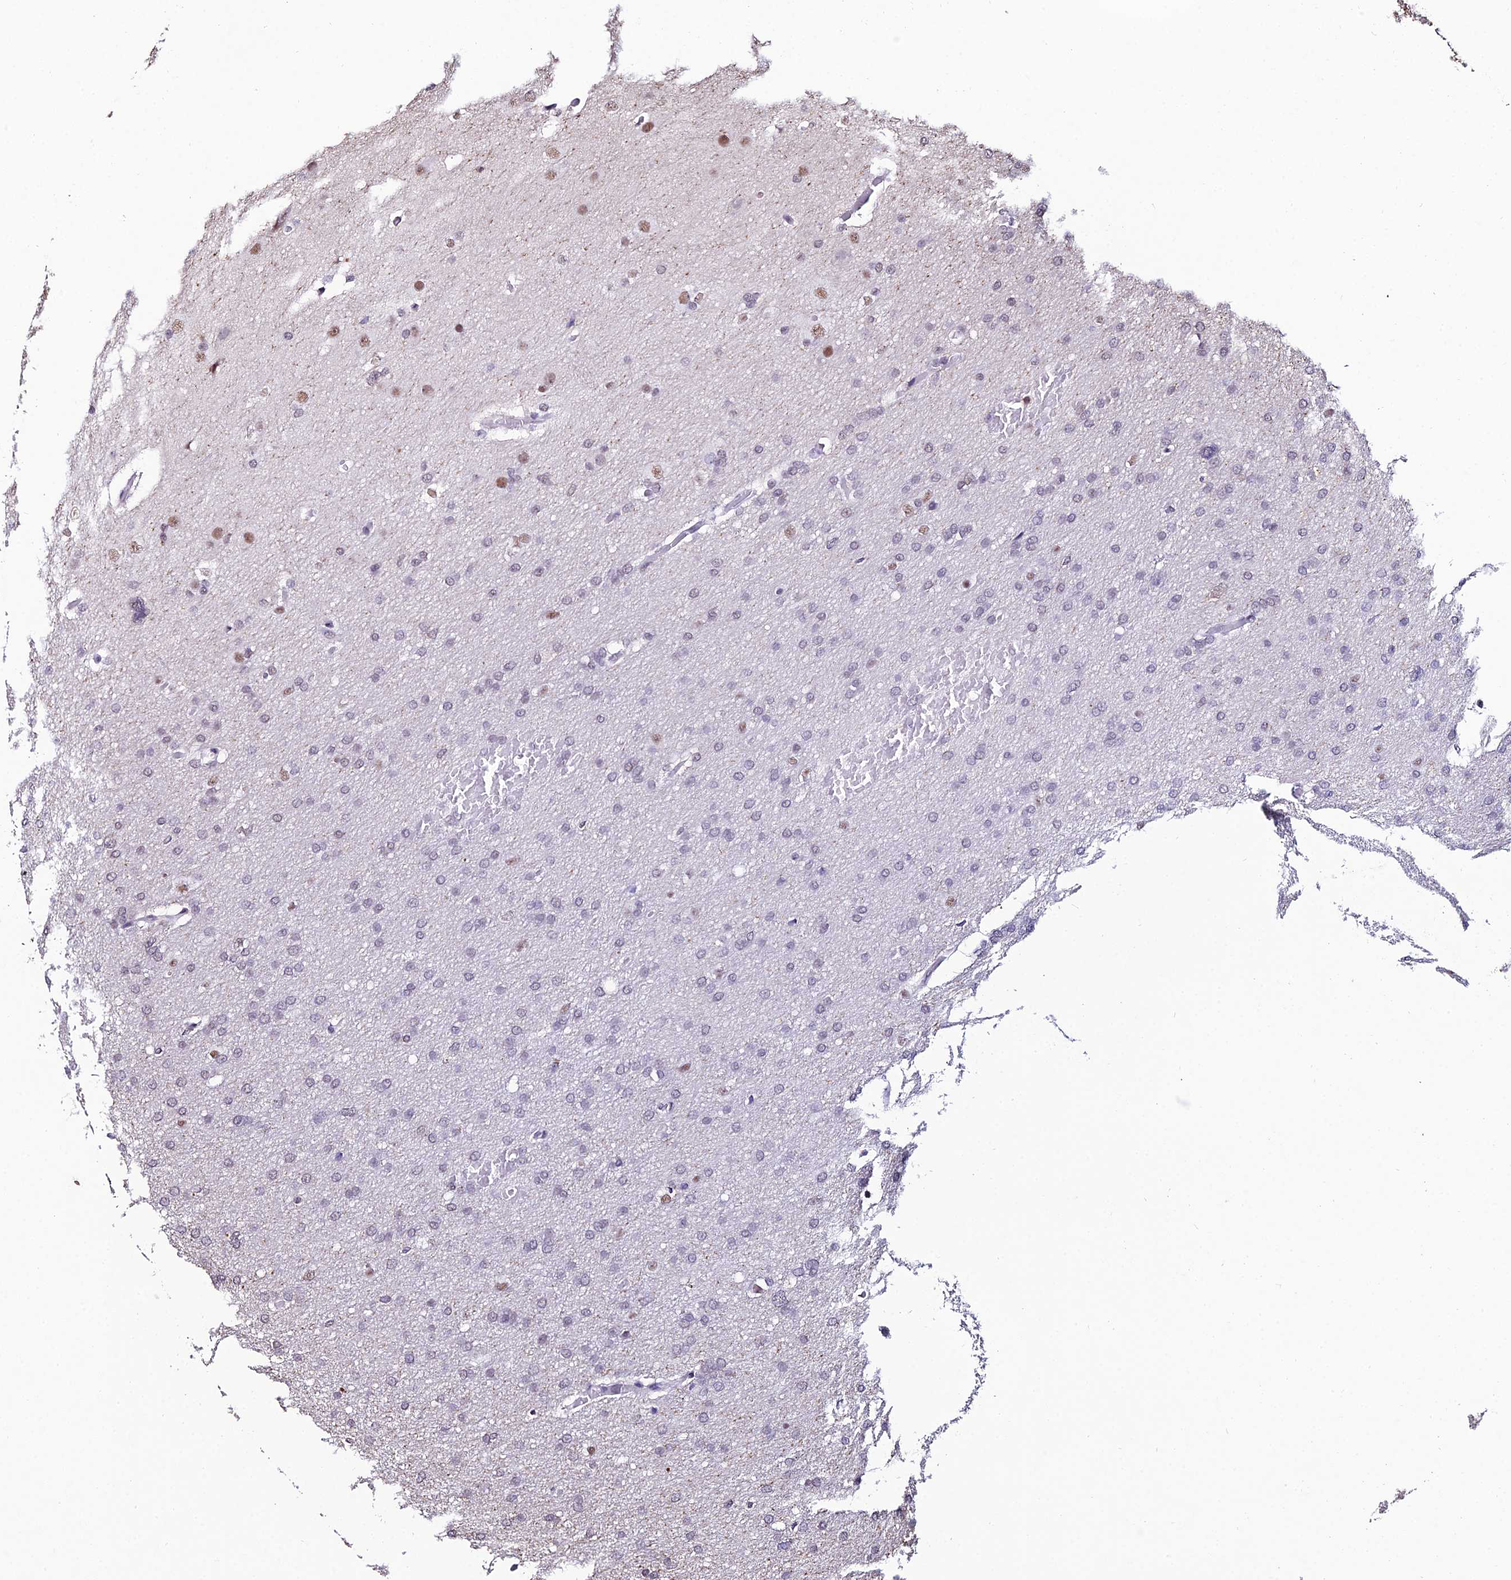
{"staining": {"intensity": "weak", "quantity": "<25%", "location": "nuclear"}, "tissue": "glioma", "cell_type": "Tumor cells", "image_type": "cancer", "snomed": [{"axis": "morphology", "description": "Glioma, malignant, High grade"}, {"axis": "topography", "description": "Cerebral cortex"}], "caption": "Tumor cells show no significant protein expression in glioma. Brightfield microscopy of immunohistochemistry stained with DAB (brown) and hematoxylin (blue), captured at high magnification.", "gene": "PPP4C", "patient": {"sex": "female", "age": 36}}